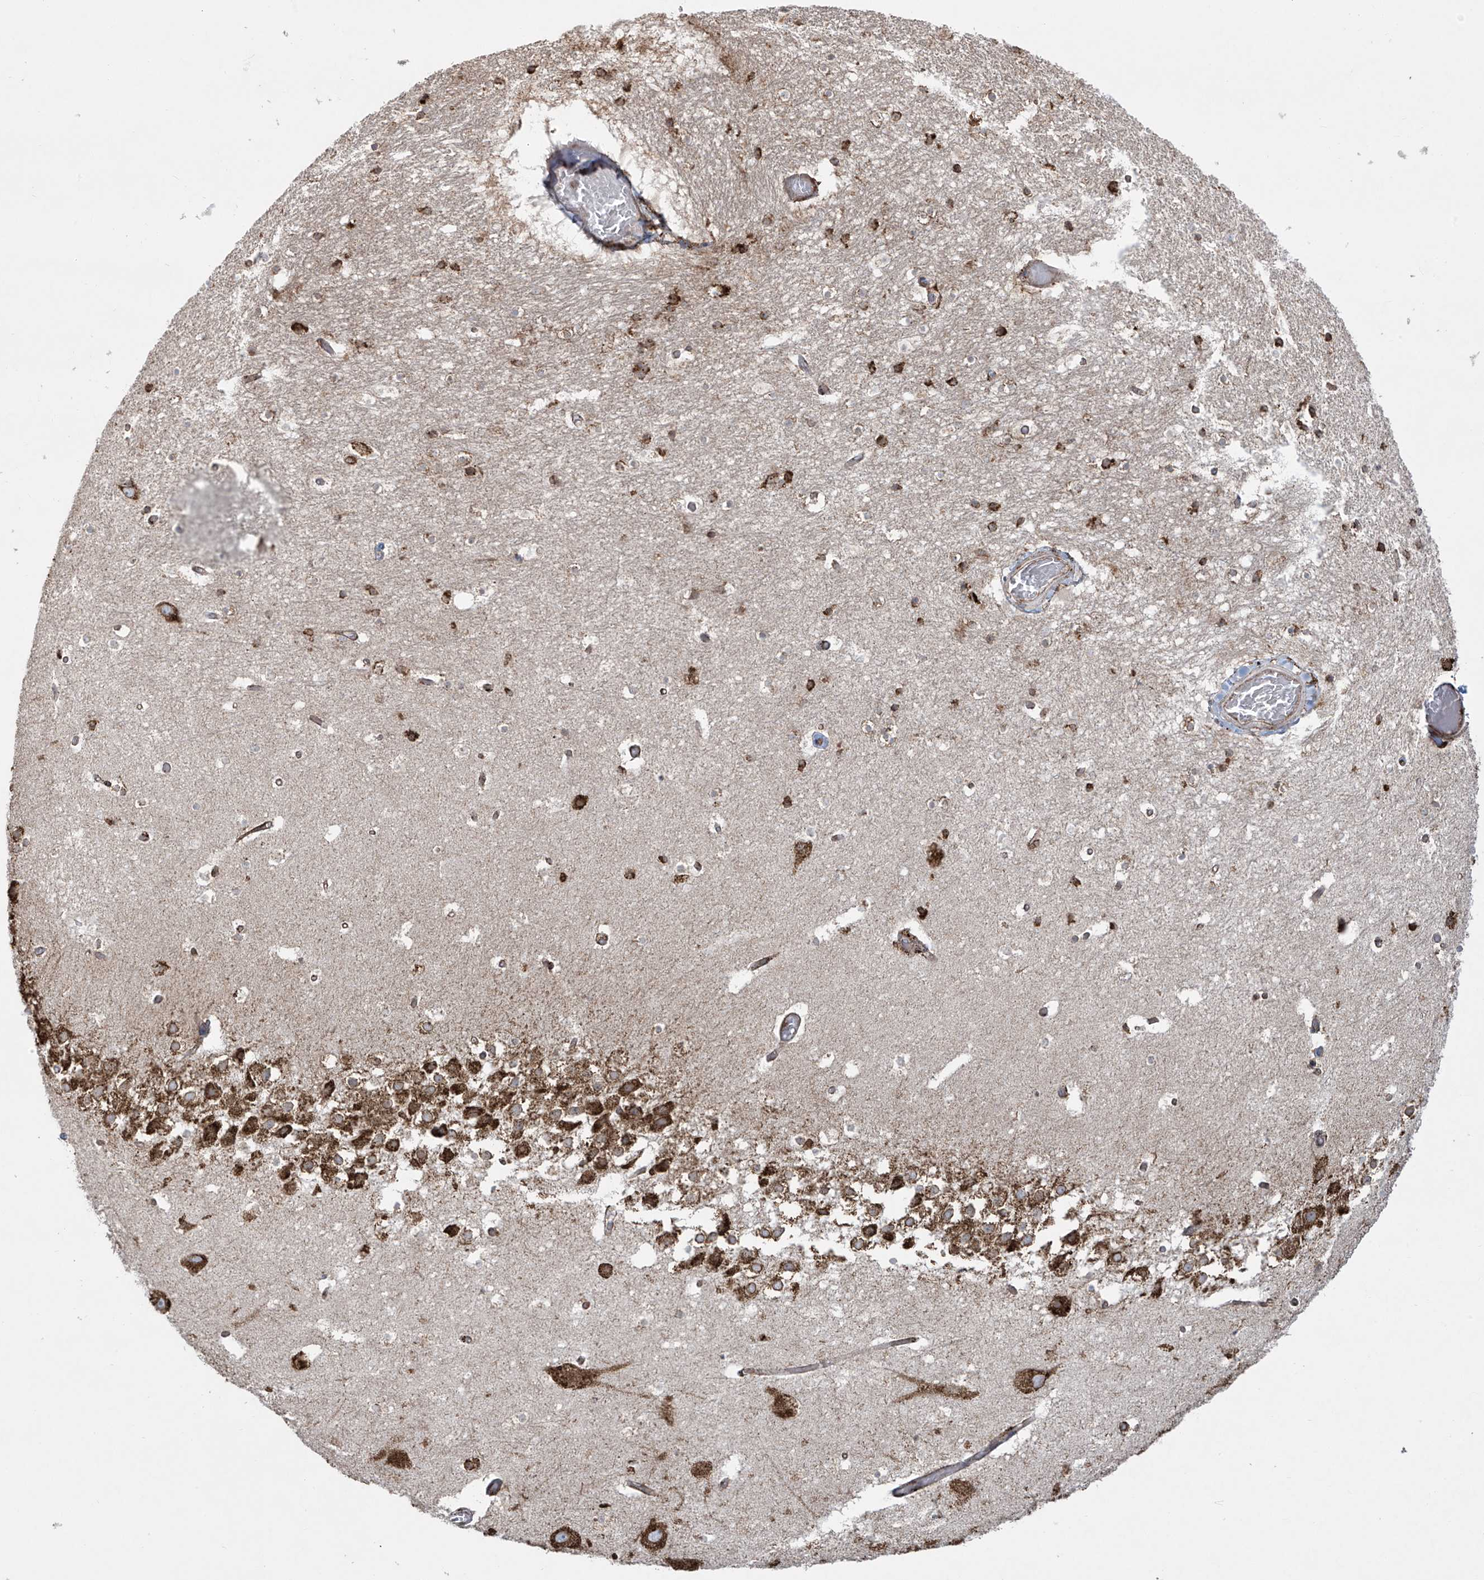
{"staining": {"intensity": "moderate", "quantity": "25%-75%", "location": "cytoplasmic/membranous"}, "tissue": "hippocampus", "cell_type": "Glial cells", "image_type": "normal", "snomed": [{"axis": "morphology", "description": "Normal tissue, NOS"}, {"axis": "topography", "description": "Hippocampus"}], "caption": "The micrograph shows staining of normal hippocampus, revealing moderate cytoplasmic/membranous protein positivity (brown color) within glial cells.", "gene": "MX1", "patient": {"sex": "female", "age": 52}}